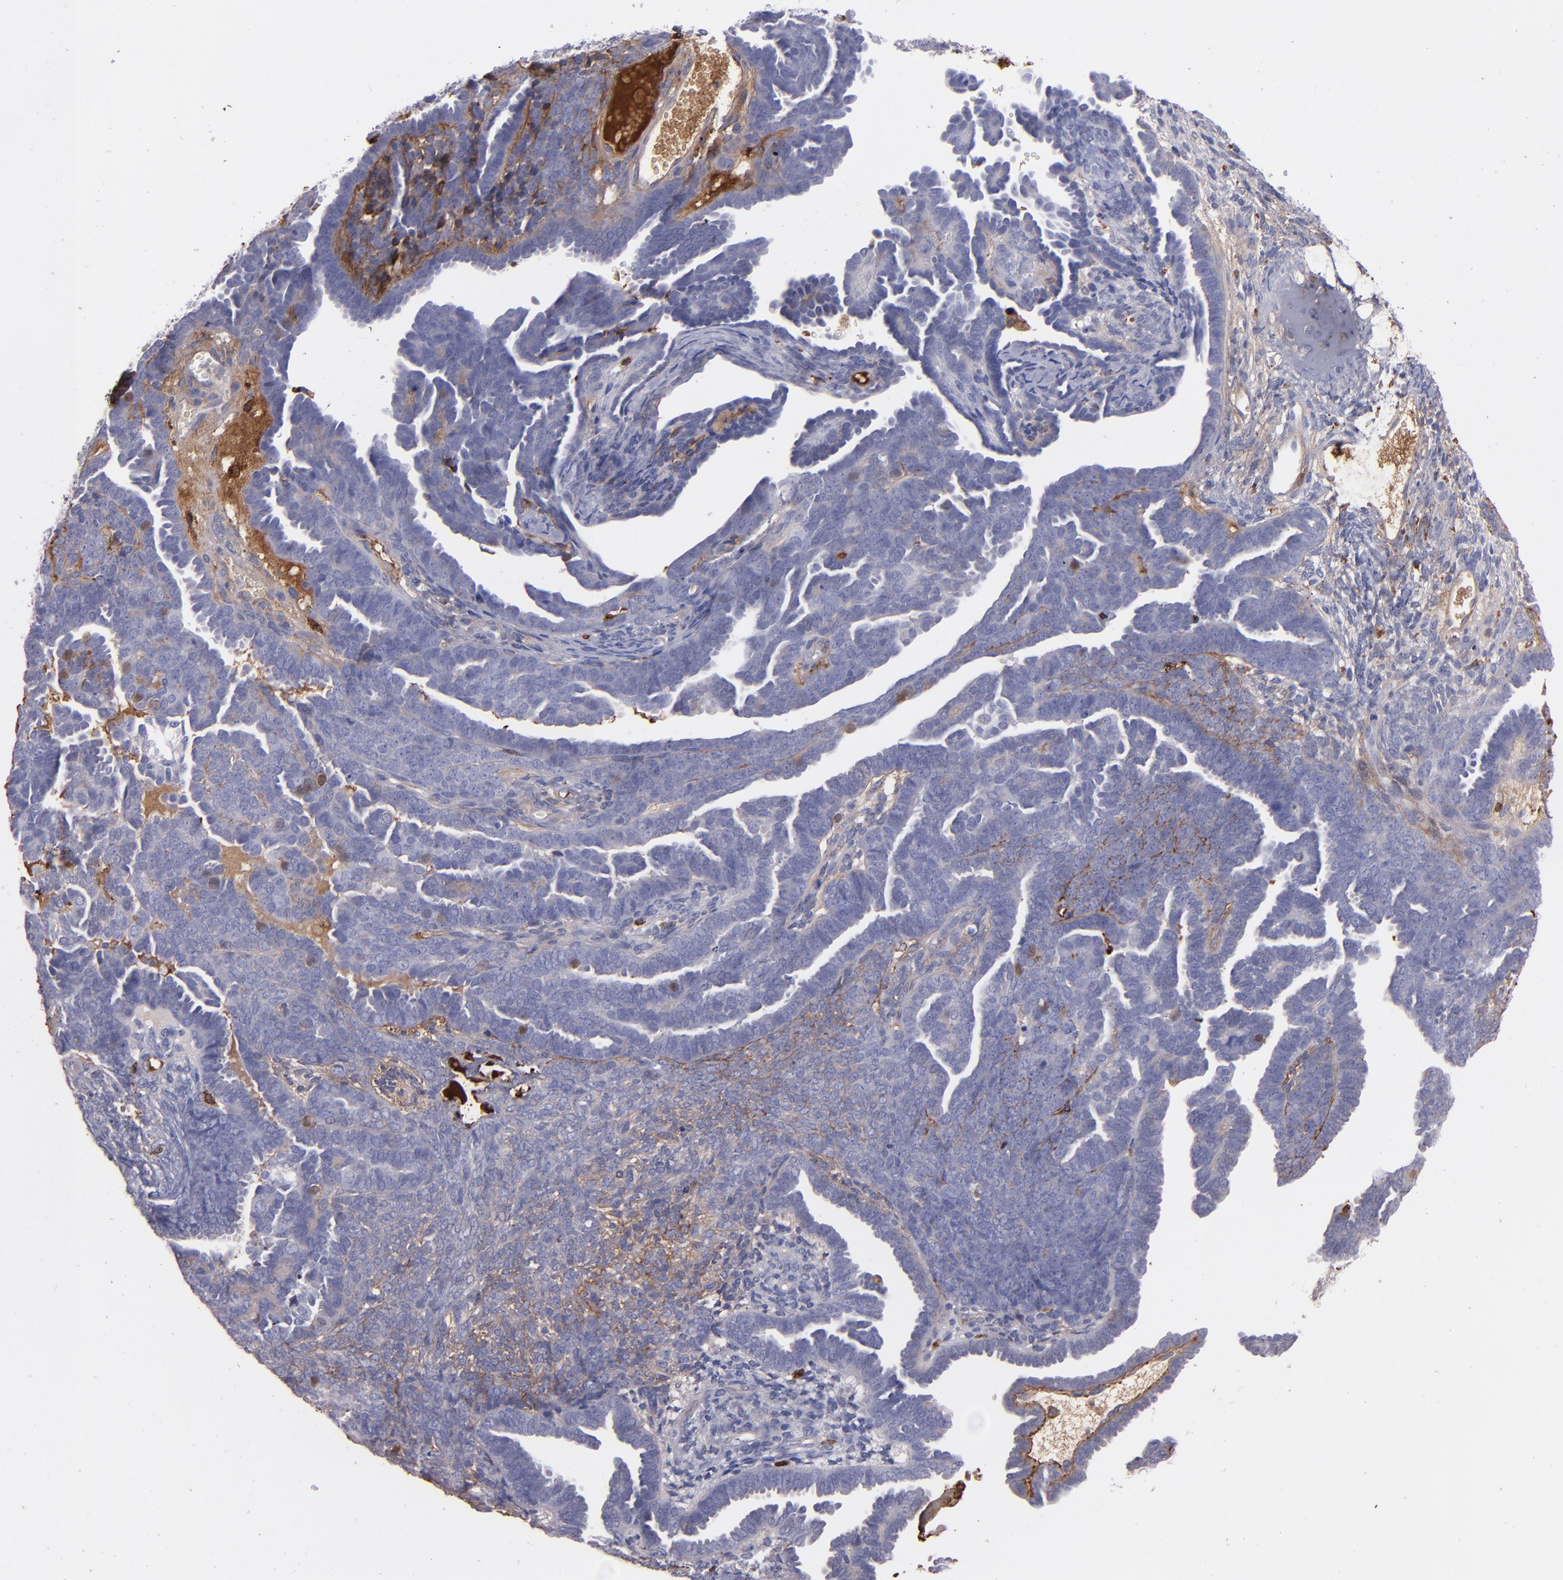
{"staining": {"intensity": "weak", "quantity": "<25%", "location": "cytoplasmic/membranous"}, "tissue": "endometrial cancer", "cell_type": "Tumor cells", "image_type": "cancer", "snomed": [{"axis": "morphology", "description": "Neoplasm, malignant, NOS"}, {"axis": "topography", "description": "Endometrium"}], "caption": "The immunohistochemistry micrograph has no significant expression in tumor cells of endometrial cancer tissue. (DAB (3,3'-diaminobenzidine) IHC, high magnification).", "gene": "C1QA", "patient": {"sex": "female", "age": 74}}